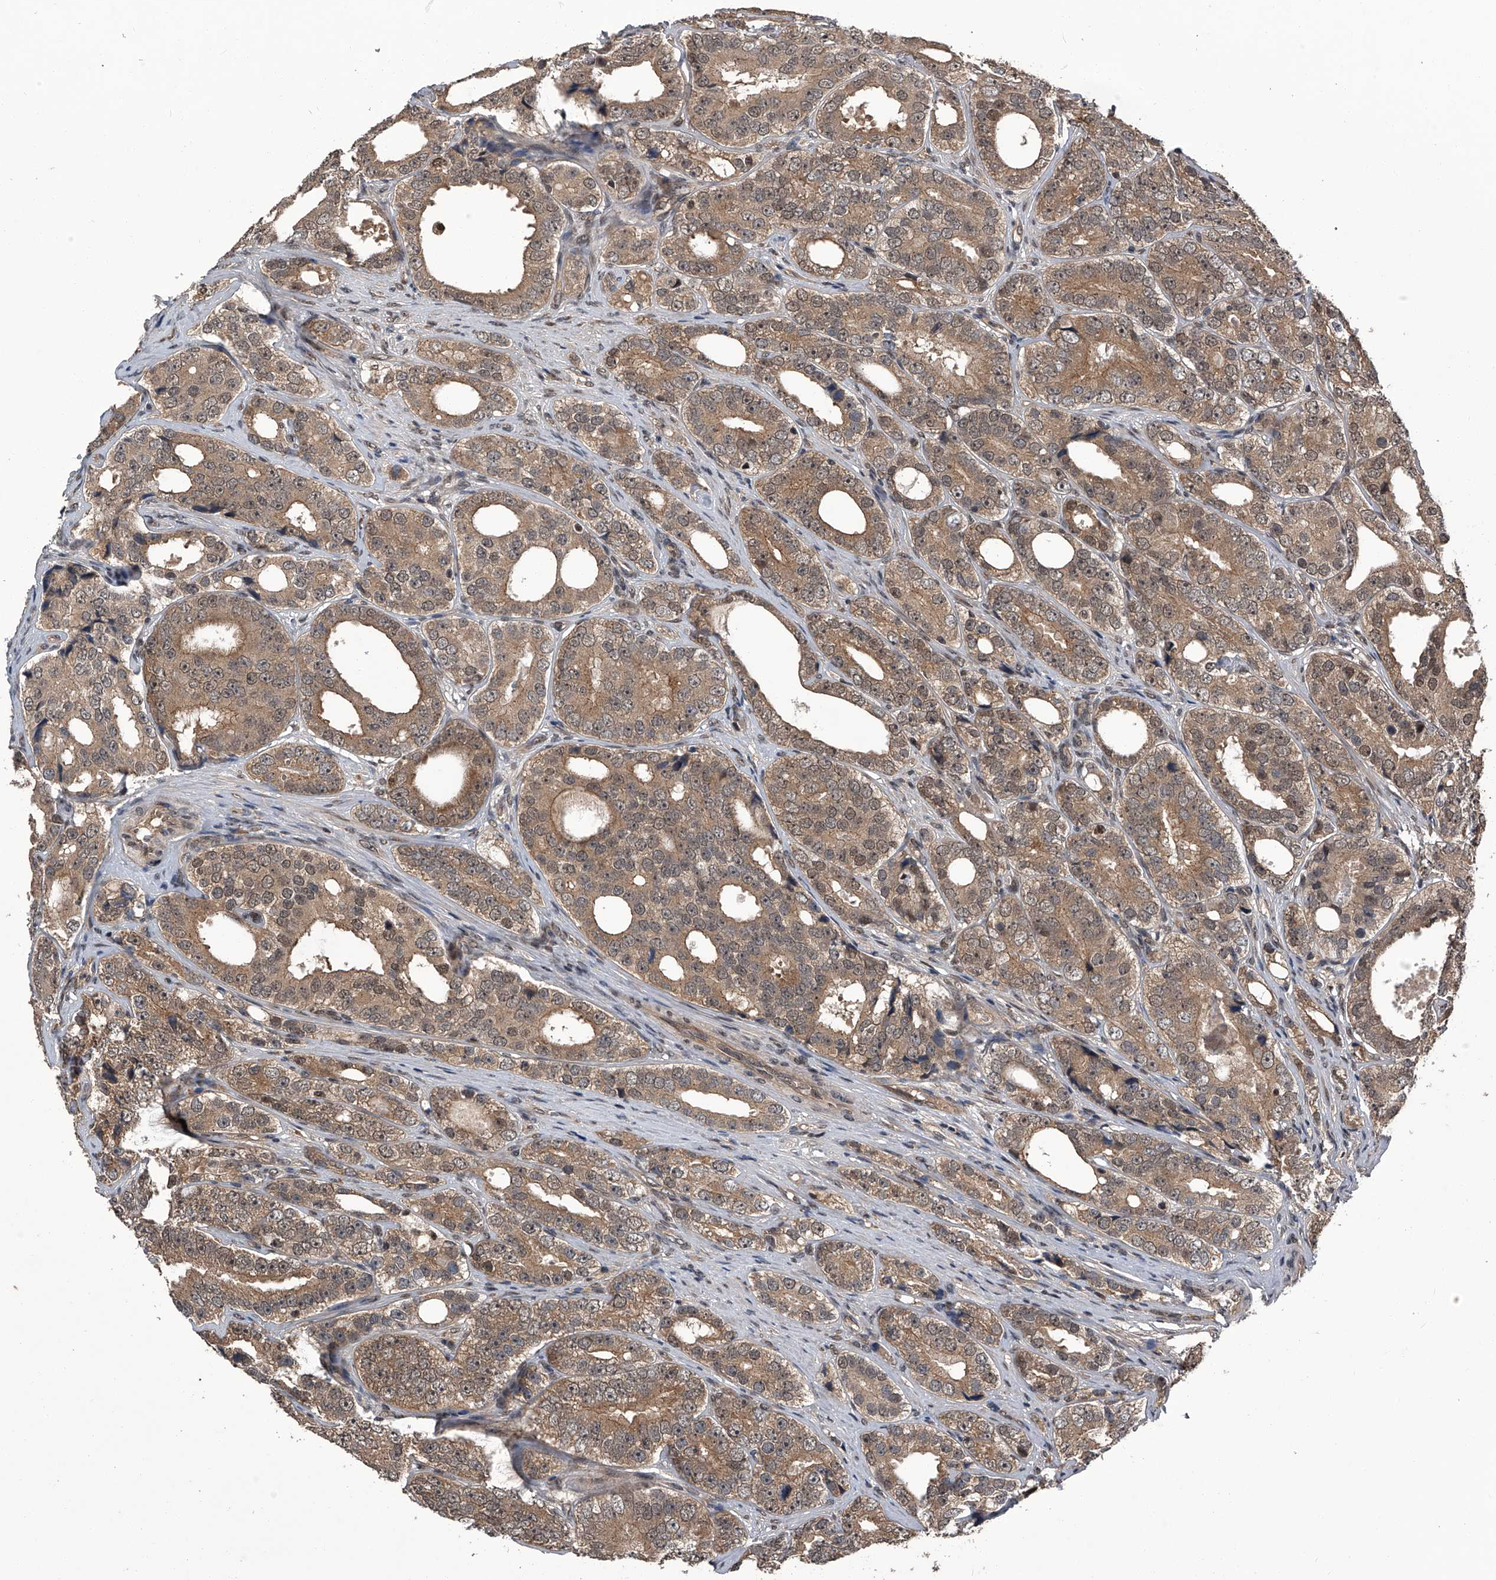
{"staining": {"intensity": "moderate", "quantity": ">75%", "location": "cytoplasmic/membranous"}, "tissue": "prostate cancer", "cell_type": "Tumor cells", "image_type": "cancer", "snomed": [{"axis": "morphology", "description": "Adenocarcinoma, High grade"}, {"axis": "topography", "description": "Prostate"}], "caption": "High-power microscopy captured an immunohistochemistry (IHC) histopathology image of prostate adenocarcinoma (high-grade), revealing moderate cytoplasmic/membranous expression in about >75% of tumor cells.", "gene": "SLC12A8", "patient": {"sex": "male", "age": 56}}